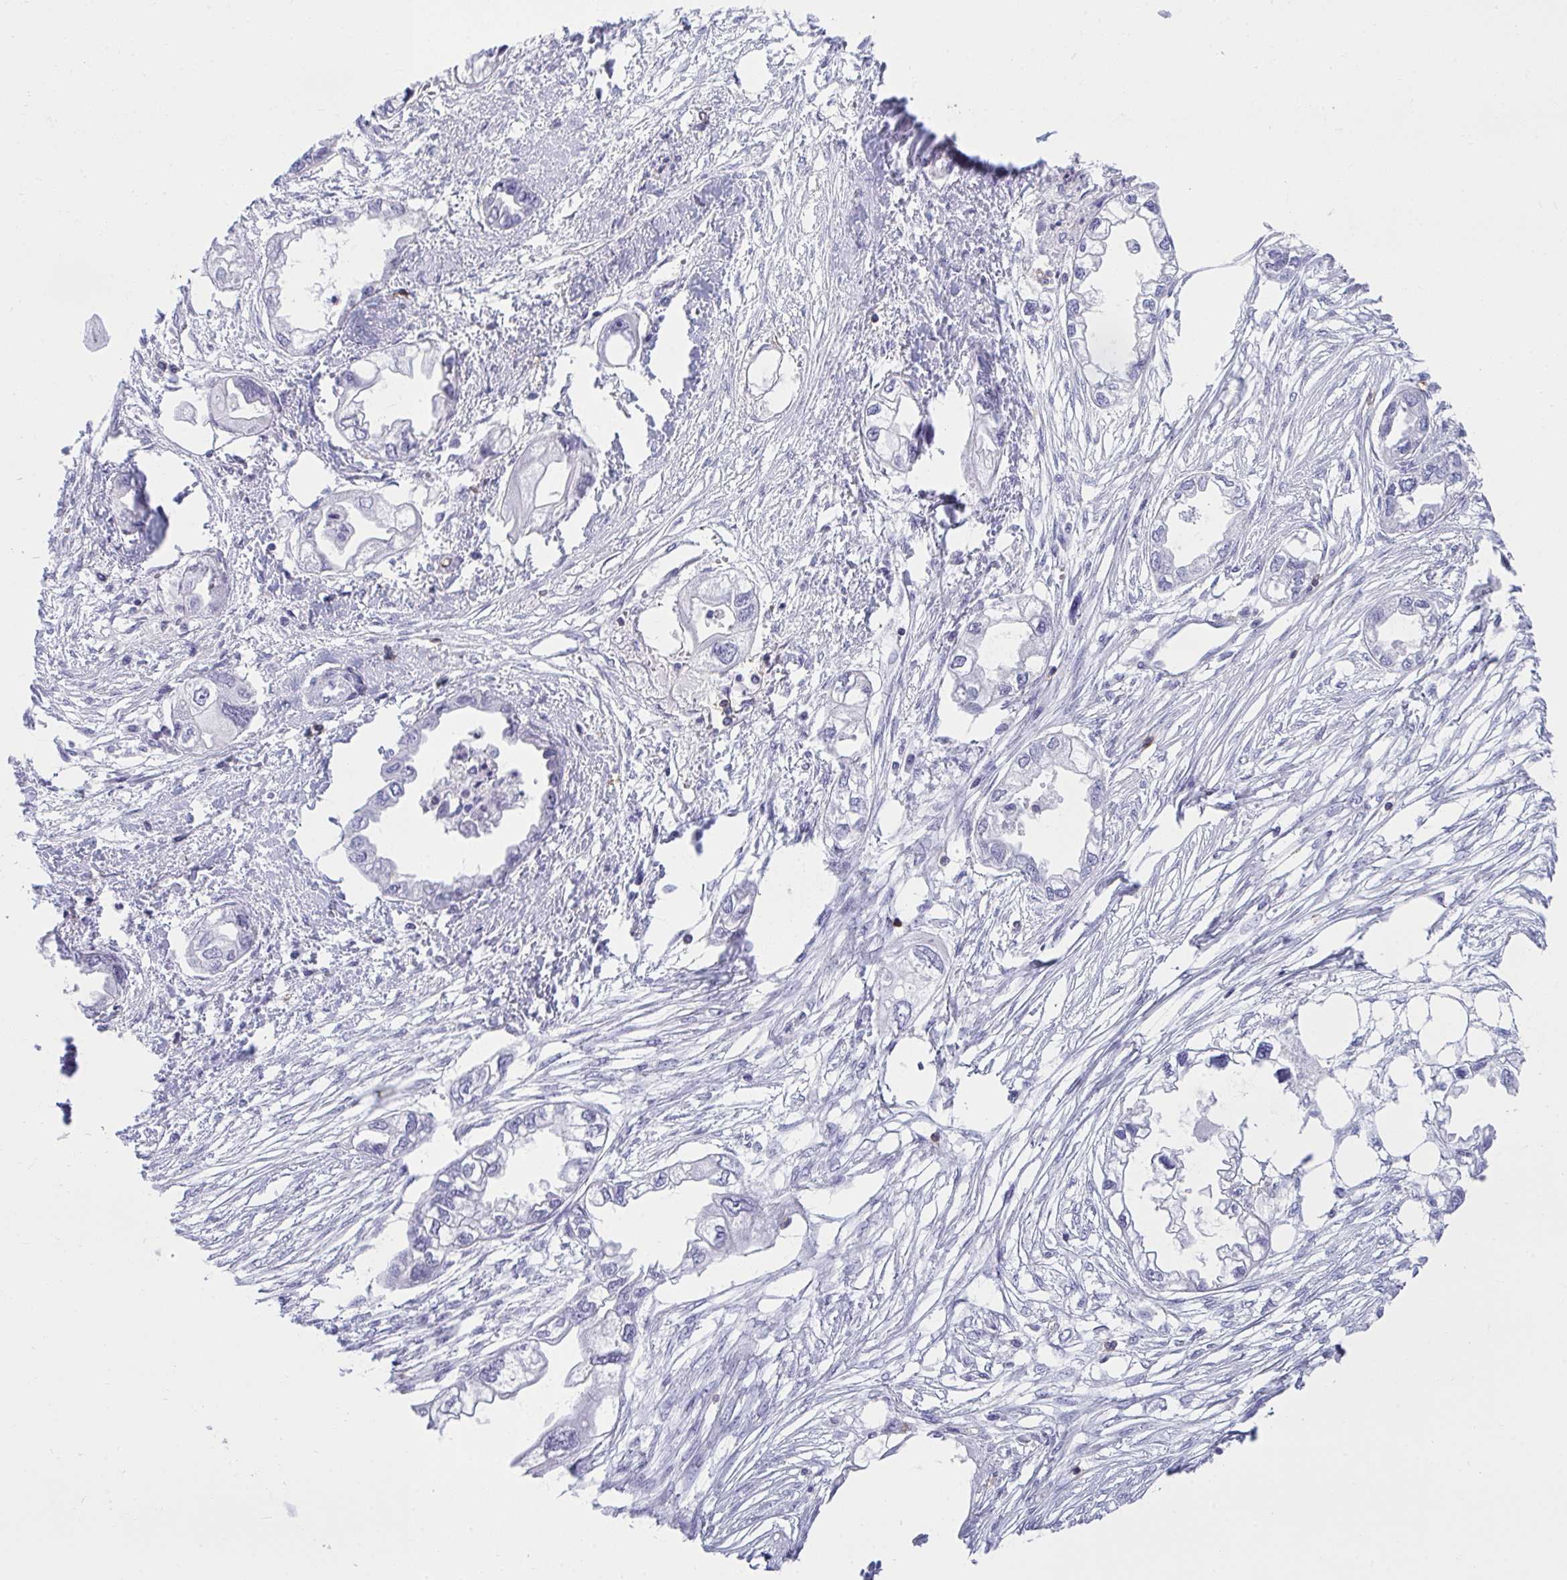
{"staining": {"intensity": "negative", "quantity": "none", "location": "none"}, "tissue": "endometrial cancer", "cell_type": "Tumor cells", "image_type": "cancer", "snomed": [{"axis": "morphology", "description": "Adenocarcinoma, NOS"}, {"axis": "morphology", "description": "Adenocarcinoma, metastatic, NOS"}, {"axis": "topography", "description": "Adipose tissue"}, {"axis": "topography", "description": "Endometrium"}], "caption": "Human endometrial metastatic adenocarcinoma stained for a protein using IHC shows no staining in tumor cells.", "gene": "SPN", "patient": {"sex": "female", "age": 67}}